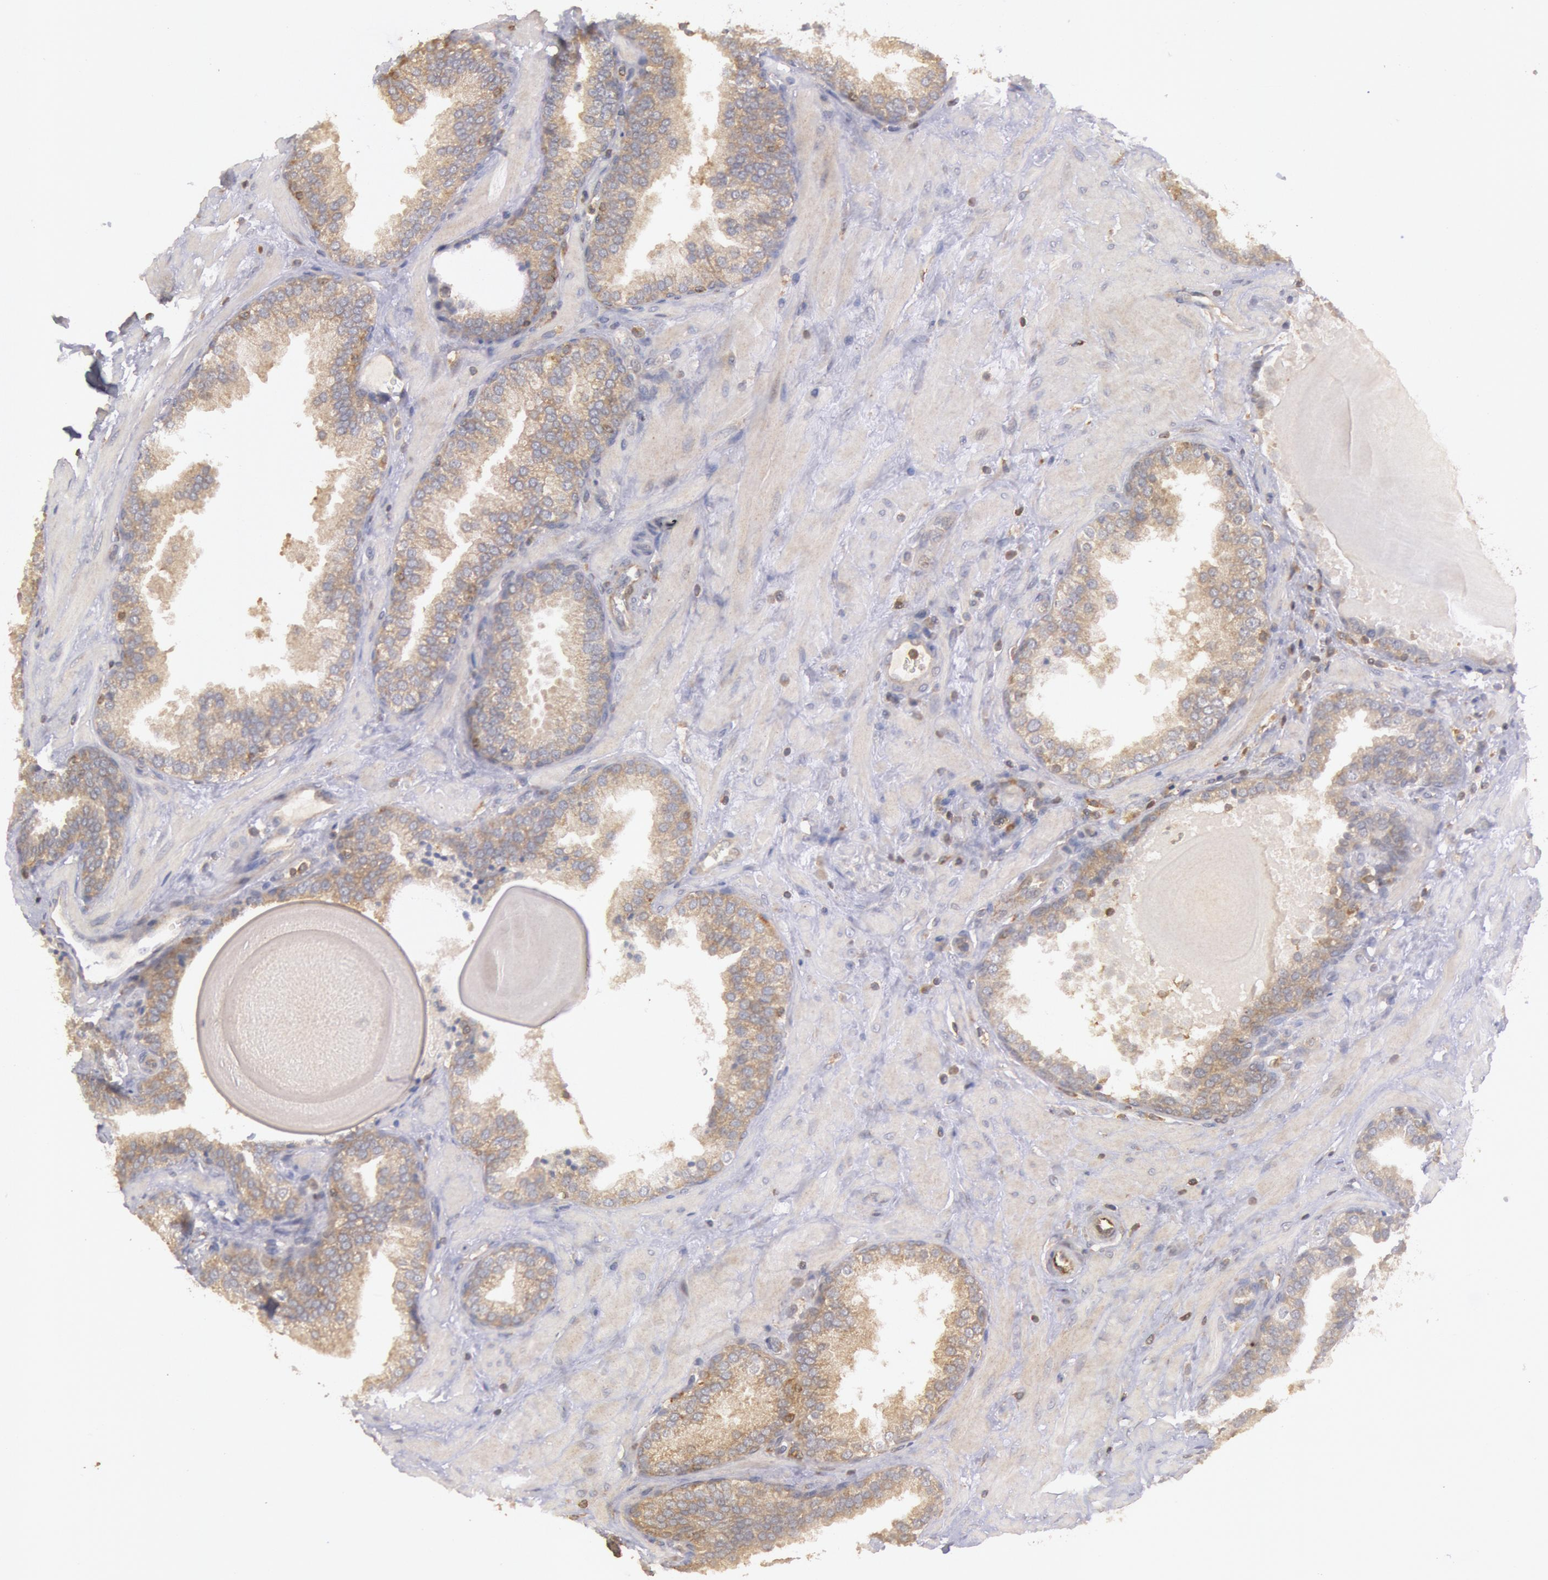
{"staining": {"intensity": "weak", "quantity": ">75%", "location": "cytoplasmic/membranous"}, "tissue": "prostate", "cell_type": "Glandular cells", "image_type": "normal", "snomed": [{"axis": "morphology", "description": "Normal tissue, NOS"}, {"axis": "topography", "description": "Prostate"}], "caption": "Protein expression analysis of unremarkable prostate exhibits weak cytoplasmic/membranous positivity in approximately >75% of glandular cells. (brown staining indicates protein expression, while blue staining denotes nuclei).", "gene": "PIK3R1", "patient": {"sex": "male", "age": 51}}